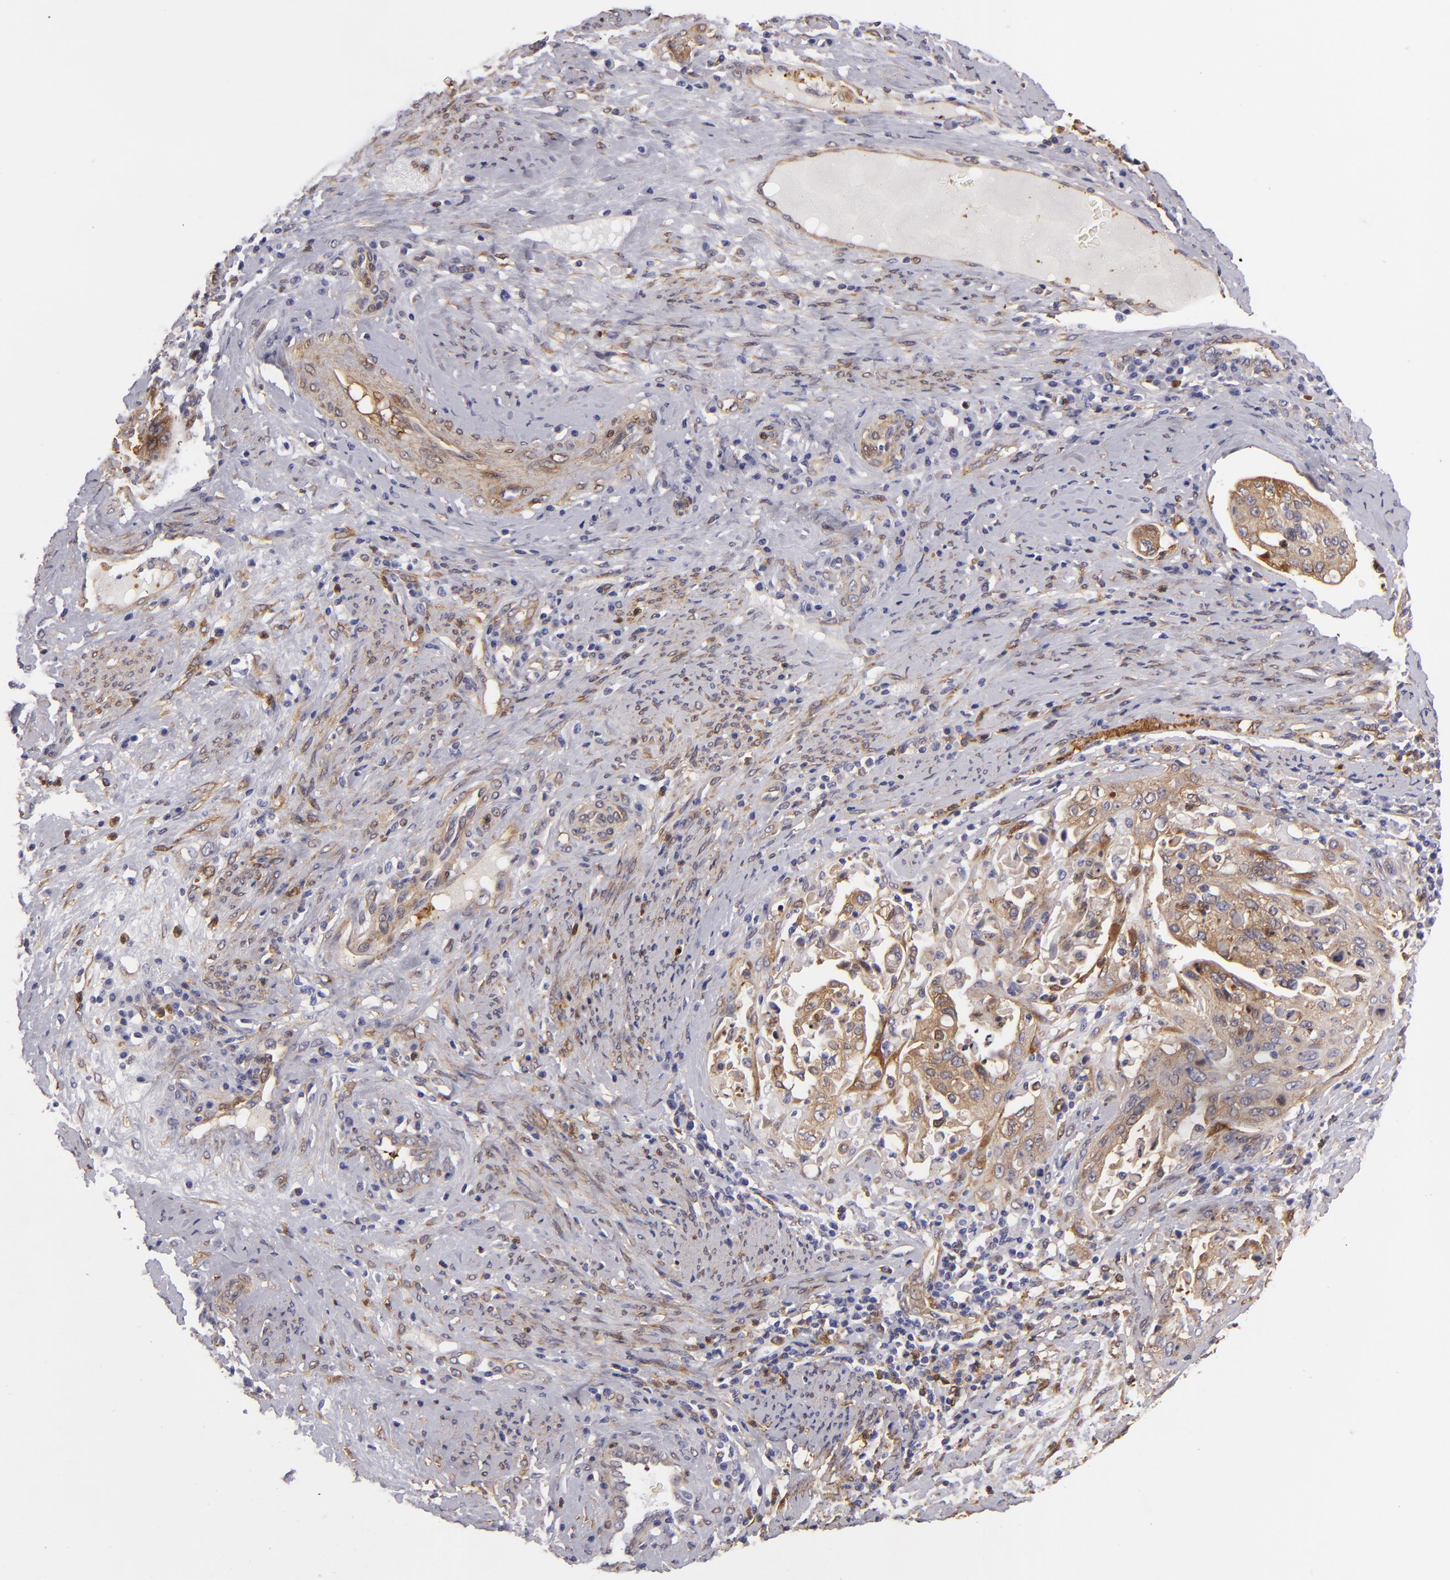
{"staining": {"intensity": "moderate", "quantity": "25%-75%", "location": "cytoplasmic/membranous"}, "tissue": "cervical cancer", "cell_type": "Tumor cells", "image_type": "cancer", "snomed": [{"axis": "morphology", "description": "Squamous cell carcinoma, NOS"}, {"axis": "topography", "description": "Cervix"}], "caption": "Cervical cancer (squamous cell carcinoma) tissue shows moderate cytoplasmic/membranous staining in about 25%-75% of tumor cells, visualized by immunohistochemistry. (DAB = brown stain, brightfield microscopy at high magnification).", "gene": "VCL", "patient": {"sex": "female", "age": 41}}